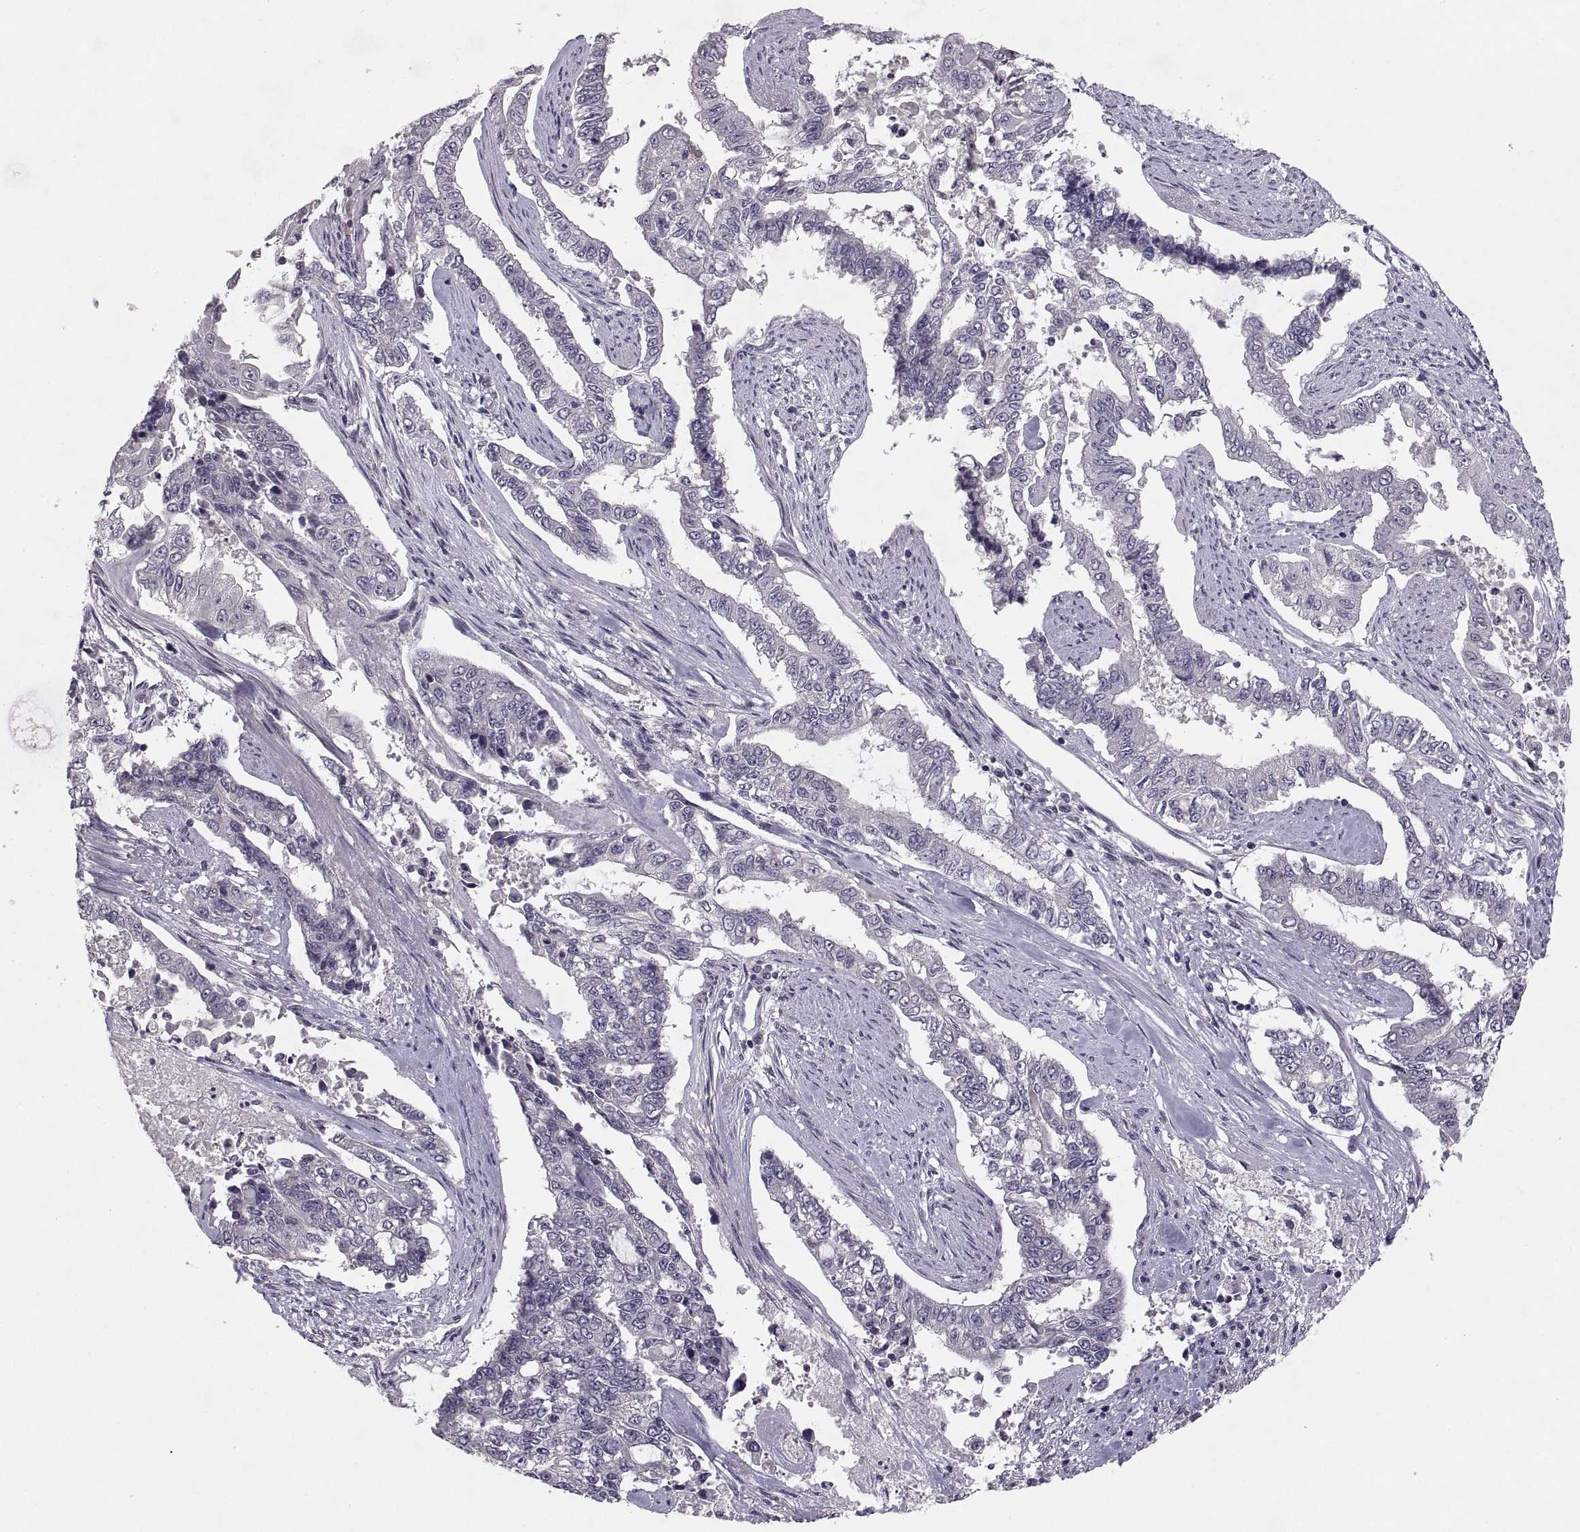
{"staining": {"intensity": "negative", "quantity": "none", "location": "none"}, "tissue": "endometrial cancer", "cell_type": "Tumor cells", "image_type": "cancer", "snomed": [{"axis": "morphology", "description": "Adenocarcinoma, NOS"}, {"axis": "topography", "description": "Uterus"}], "caption": "Image shows no significant protein positivity in tumor cells of adenocarcinoma (endometrial).", "gene": "PAX2", "patient": {"sex": "female", "age": 59}}